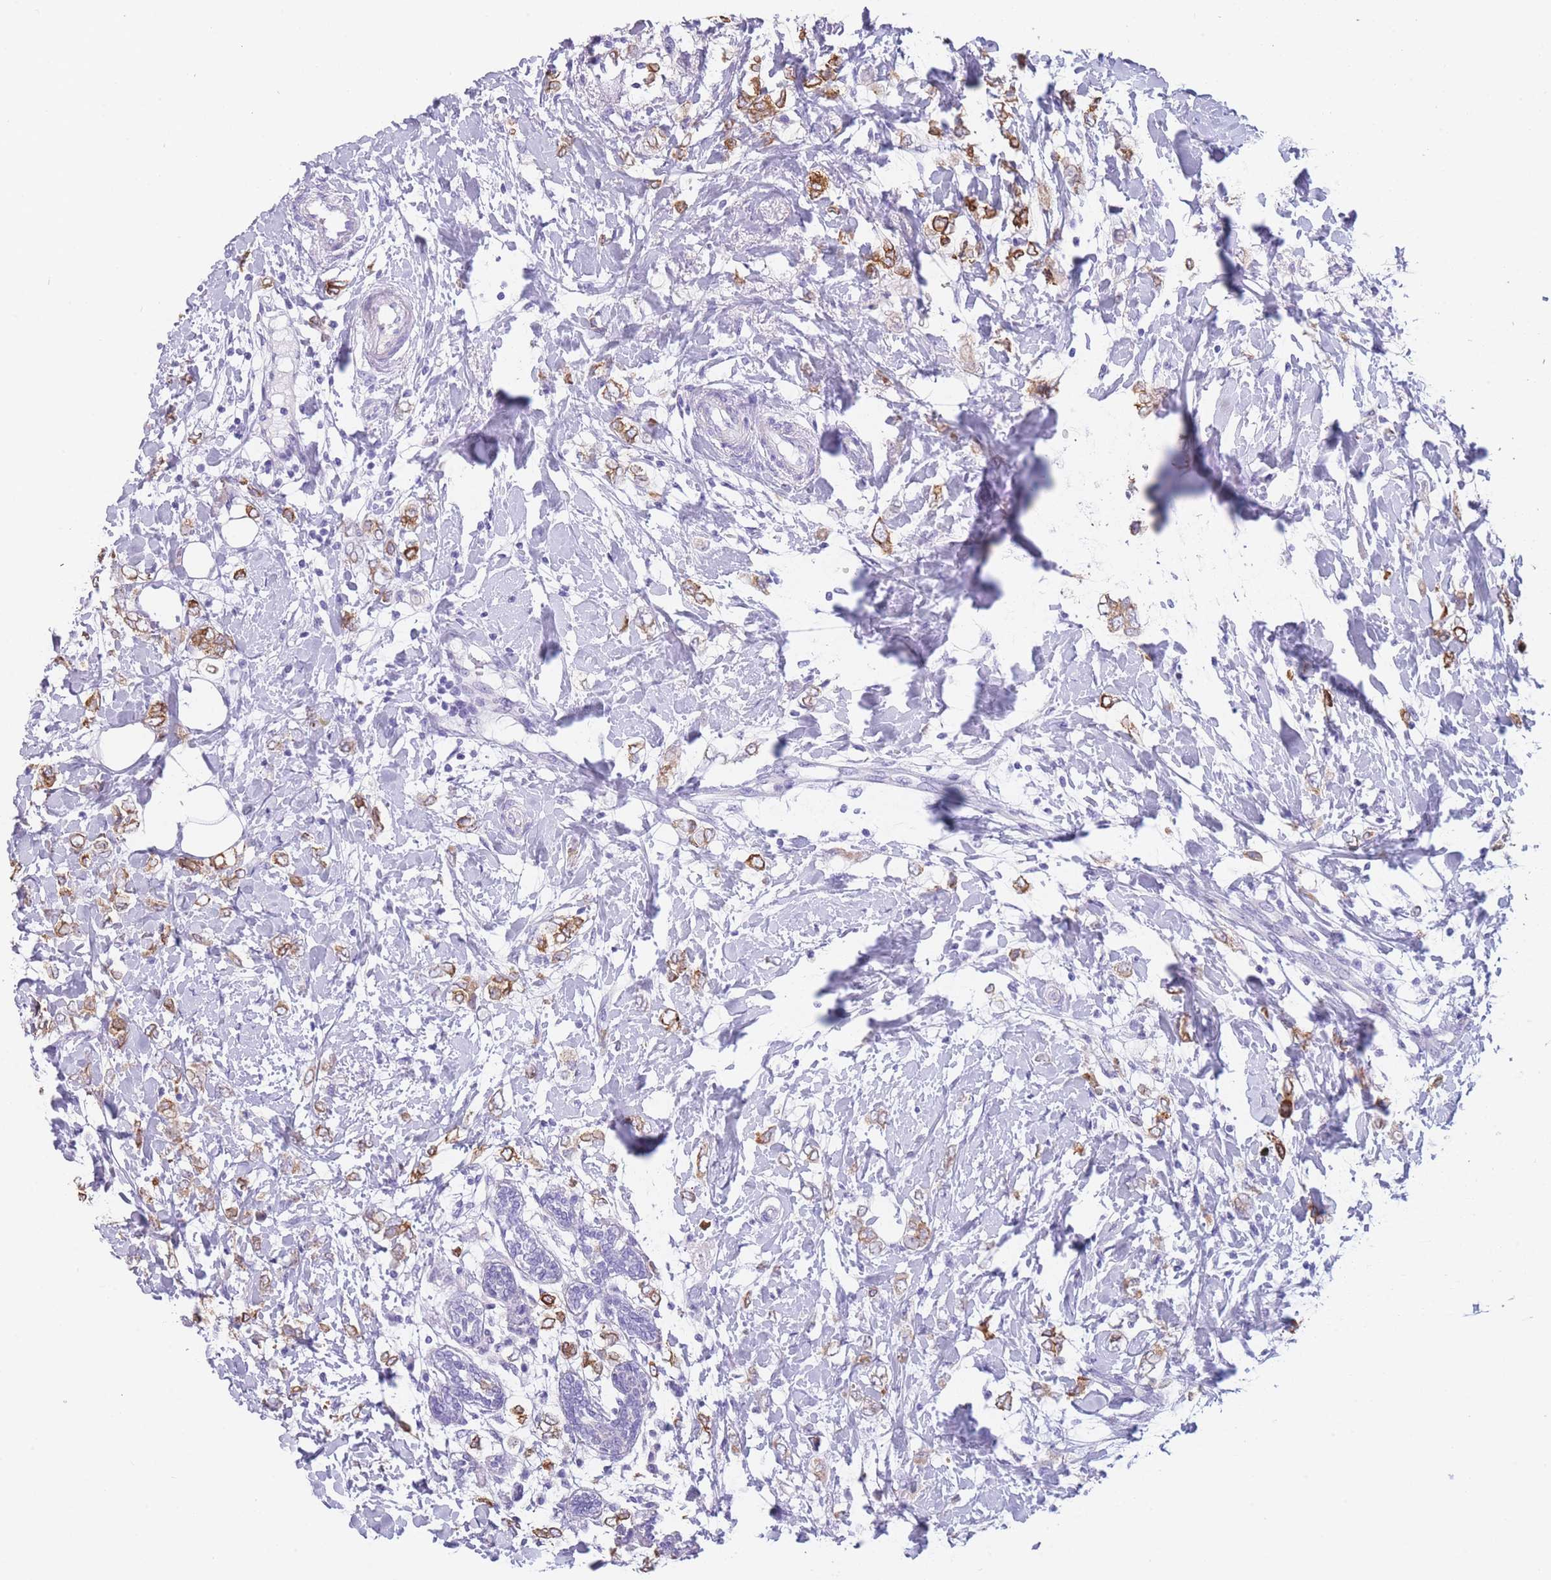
{"staining": {"intensity": "strong", "quantity": "25%-75%", "location": "cytoplasmic/membranous"}, "tissue": "breast cancer", "cell_type": "Tumor cells", "image_type": "cancer", "snomed": [{"axis": "morphology", "description": "Normal tissue, NOS"}, {"axis": "morphology", "description": "Lobular carcinoma"}, {"axis": "topography", "description": "Breast"}], "caption": "IHC photomicrograph of human lobular carcinoma (breast) stained for a protein (brown), which shows high levels of strong cytoplasmic/membranous expression in approximately 25%-75% of tumor cells.", "gene": "ZNF627", "patient": {"sex": "female", "age": 47}}